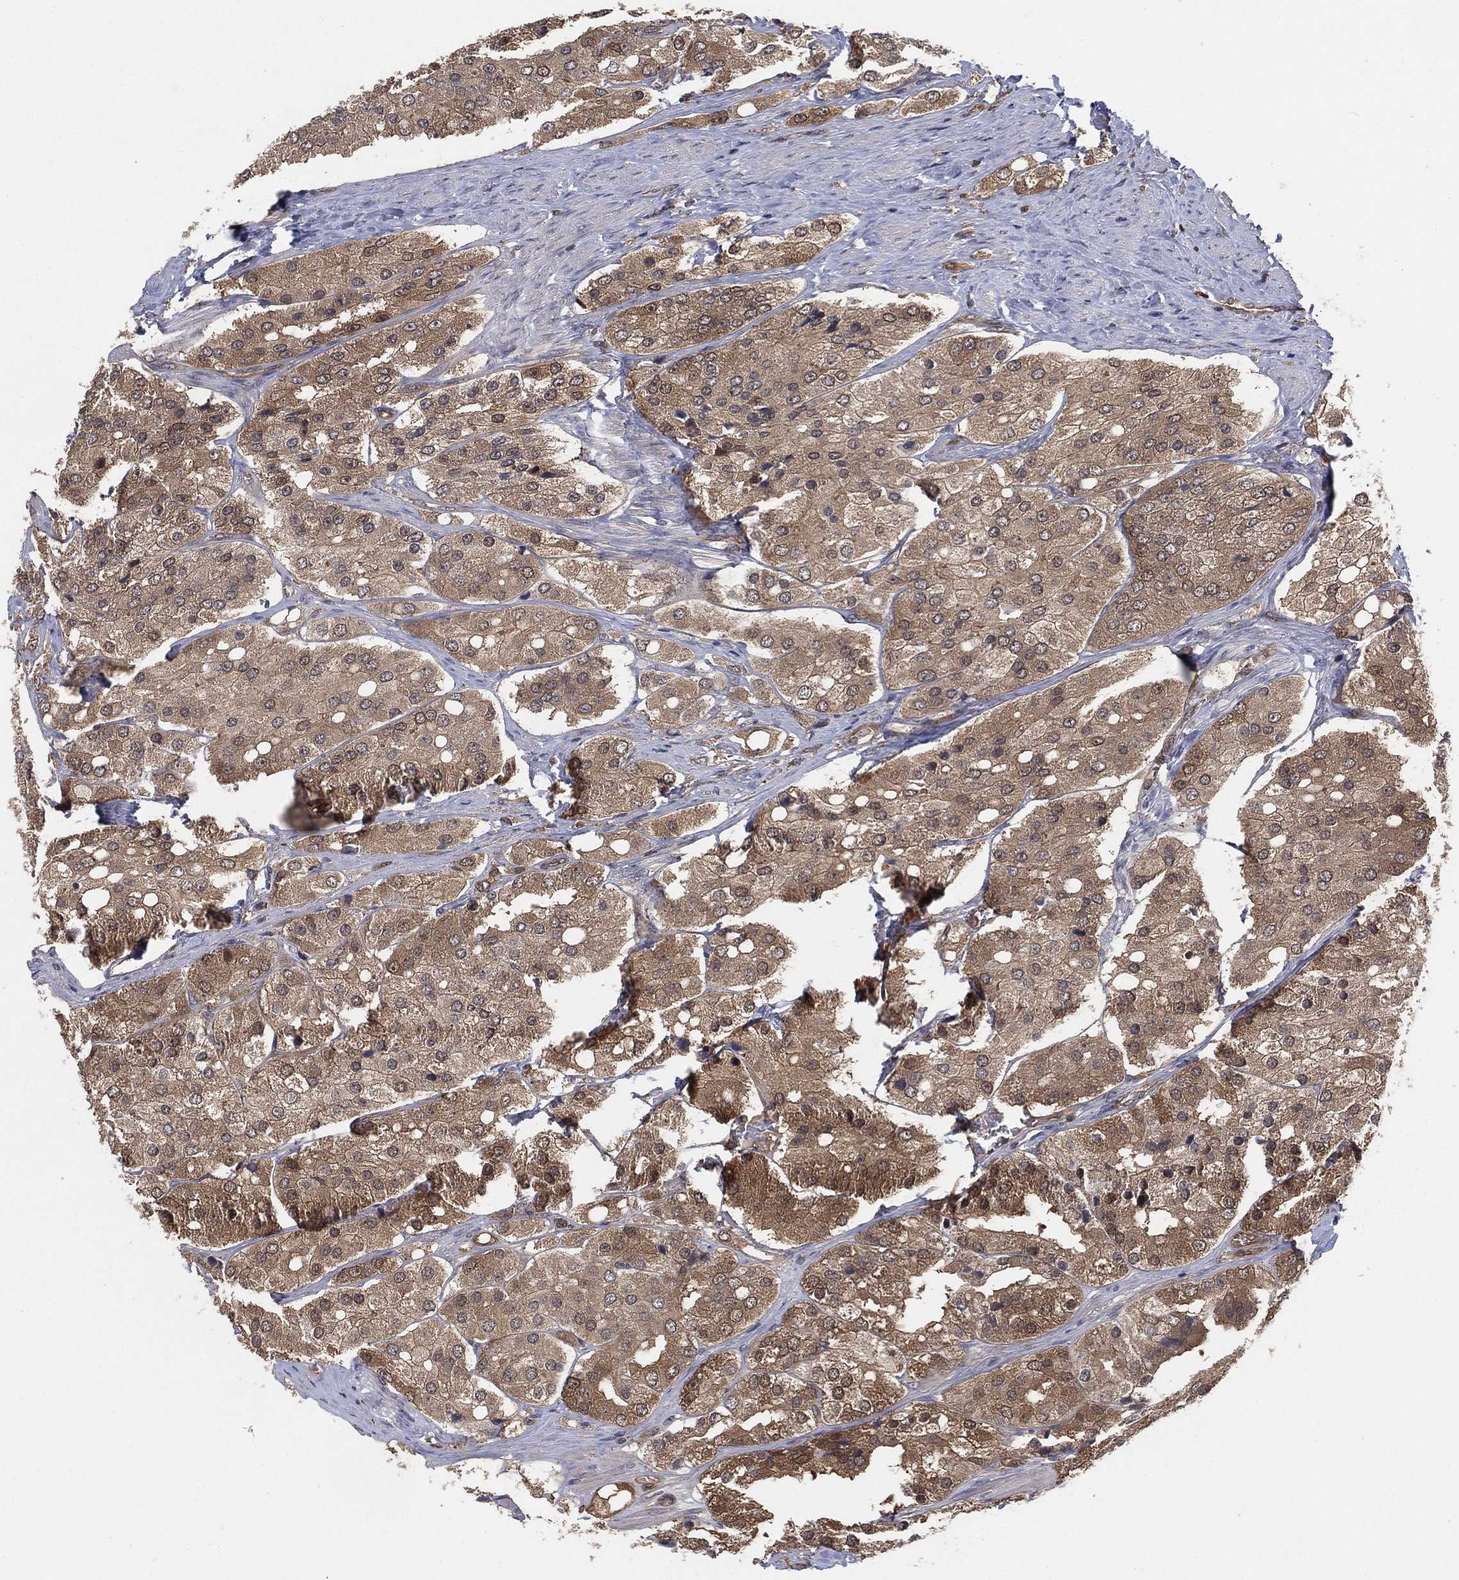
{"staining": {"intensity": "moderate", "quantity": ">75%", "location": "cytoplasmic/membranous"}, "tissue": "prostate cancer", "cell_type": "Tumor cells", "image_type": "cancer", "snomed": [{"axis": "morphology", "description": "Adenocarcinoma, Low grade"}, {"axis": "topography", "description": "Prostate"}], "caption": "There is medium levels of moderate cytoplasmic/membranous positivity in tumor cells of prostate adenocarcinoma (low-grade), as demonstrated by immunohistochemical staining (brown color).", "gene": "PSMG4", "patient": {"sex": "male", "age": 69}}